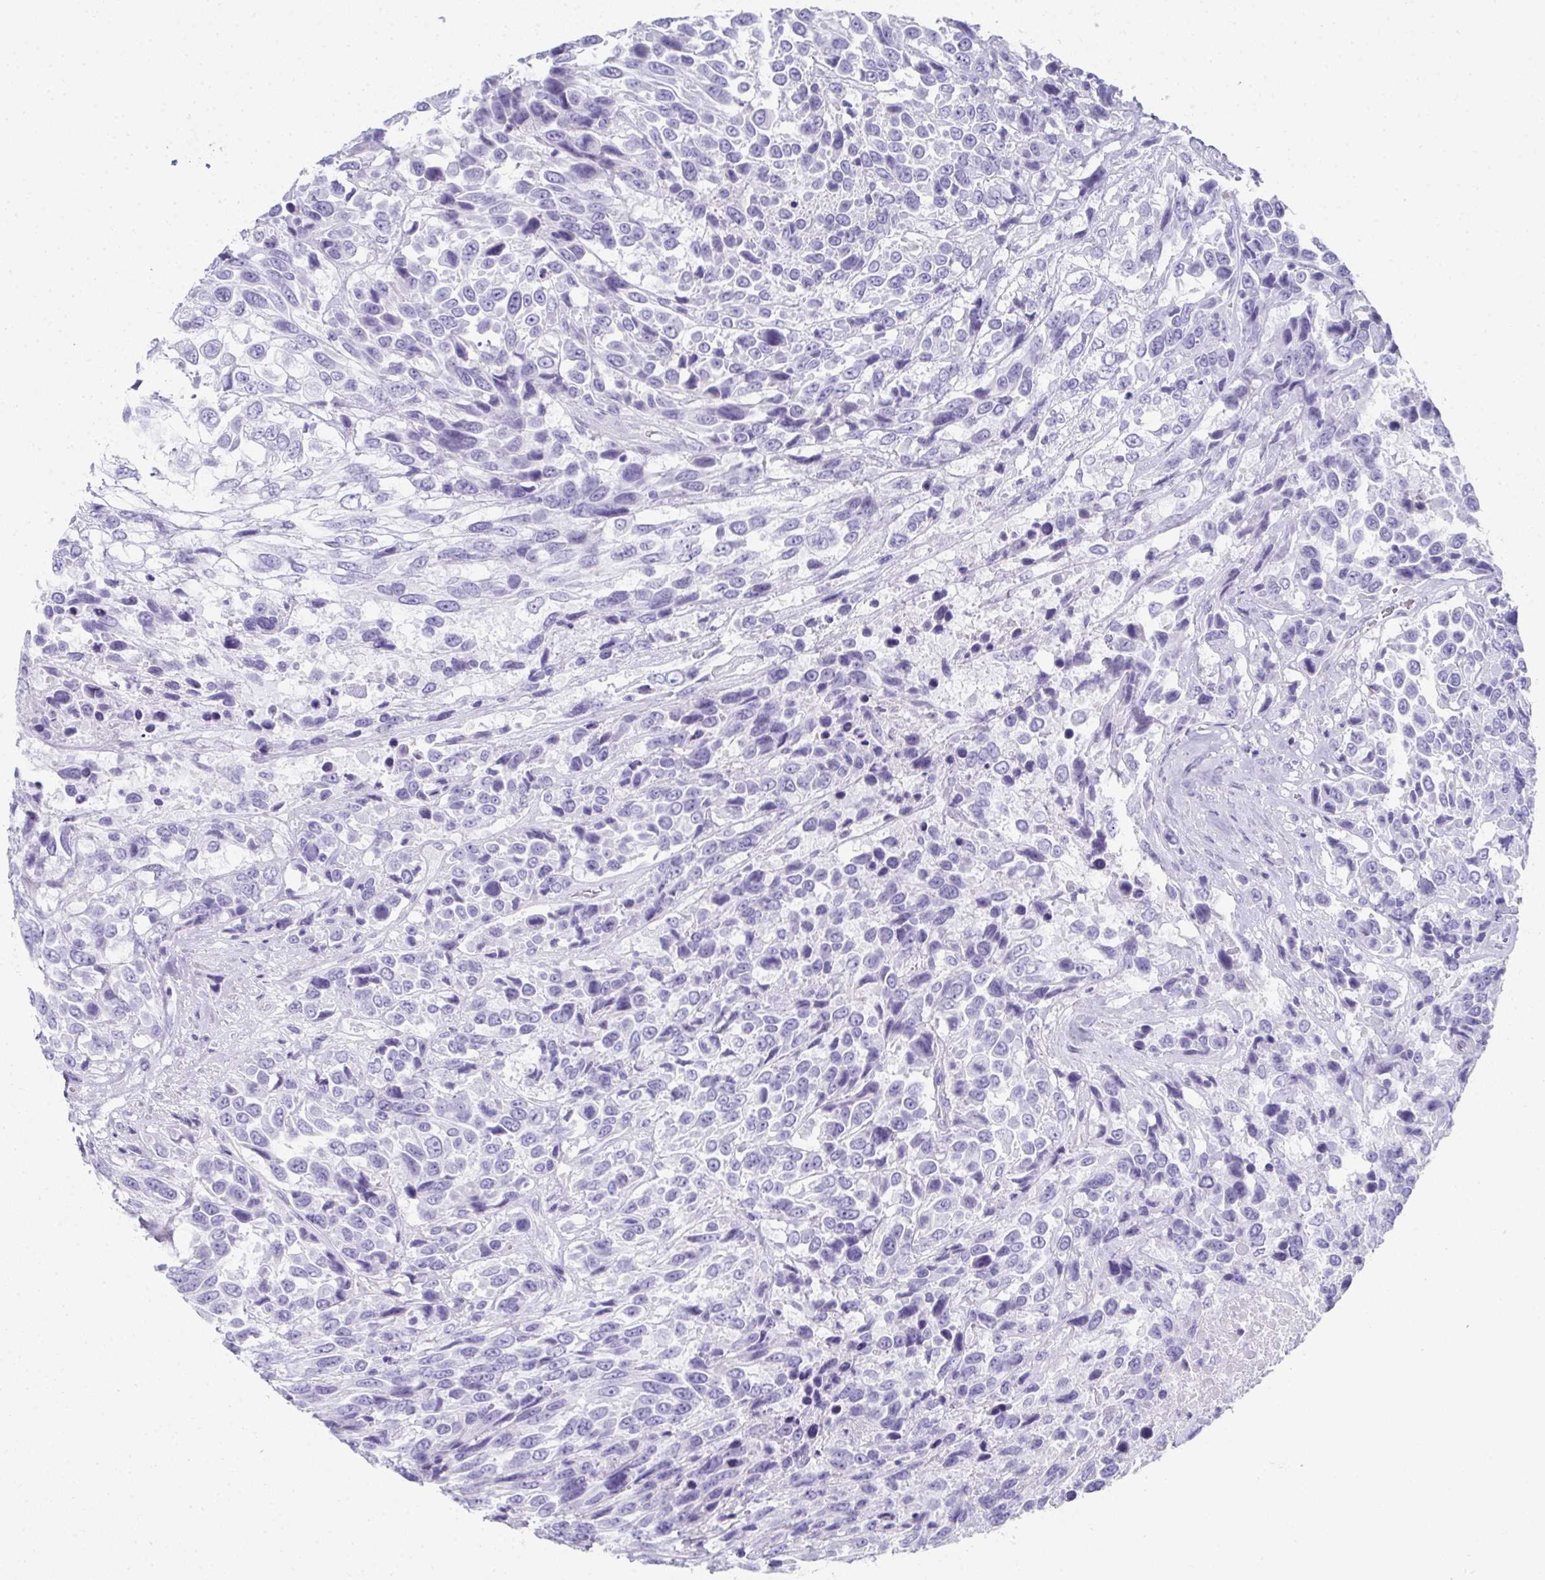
{"staining": {"intensity": "negative", "quantity": "none", "location": "none"}, "tissue": "urothelial cancer", "cell_type": "Tumor cells", "image_type": "cancer", "snomed": [{"axis": "morphology", "description": "Urothelial carcinoma, High grade"}, {"axis": "topography", "description": "Urinary bladder"}], "caption": "Immunohistochemical staining of human urothelial cancer demonstrates no significant positivity in tumor cells.", "gene": "SYCP1", "patient": {"sex": "female", "age": 70}}